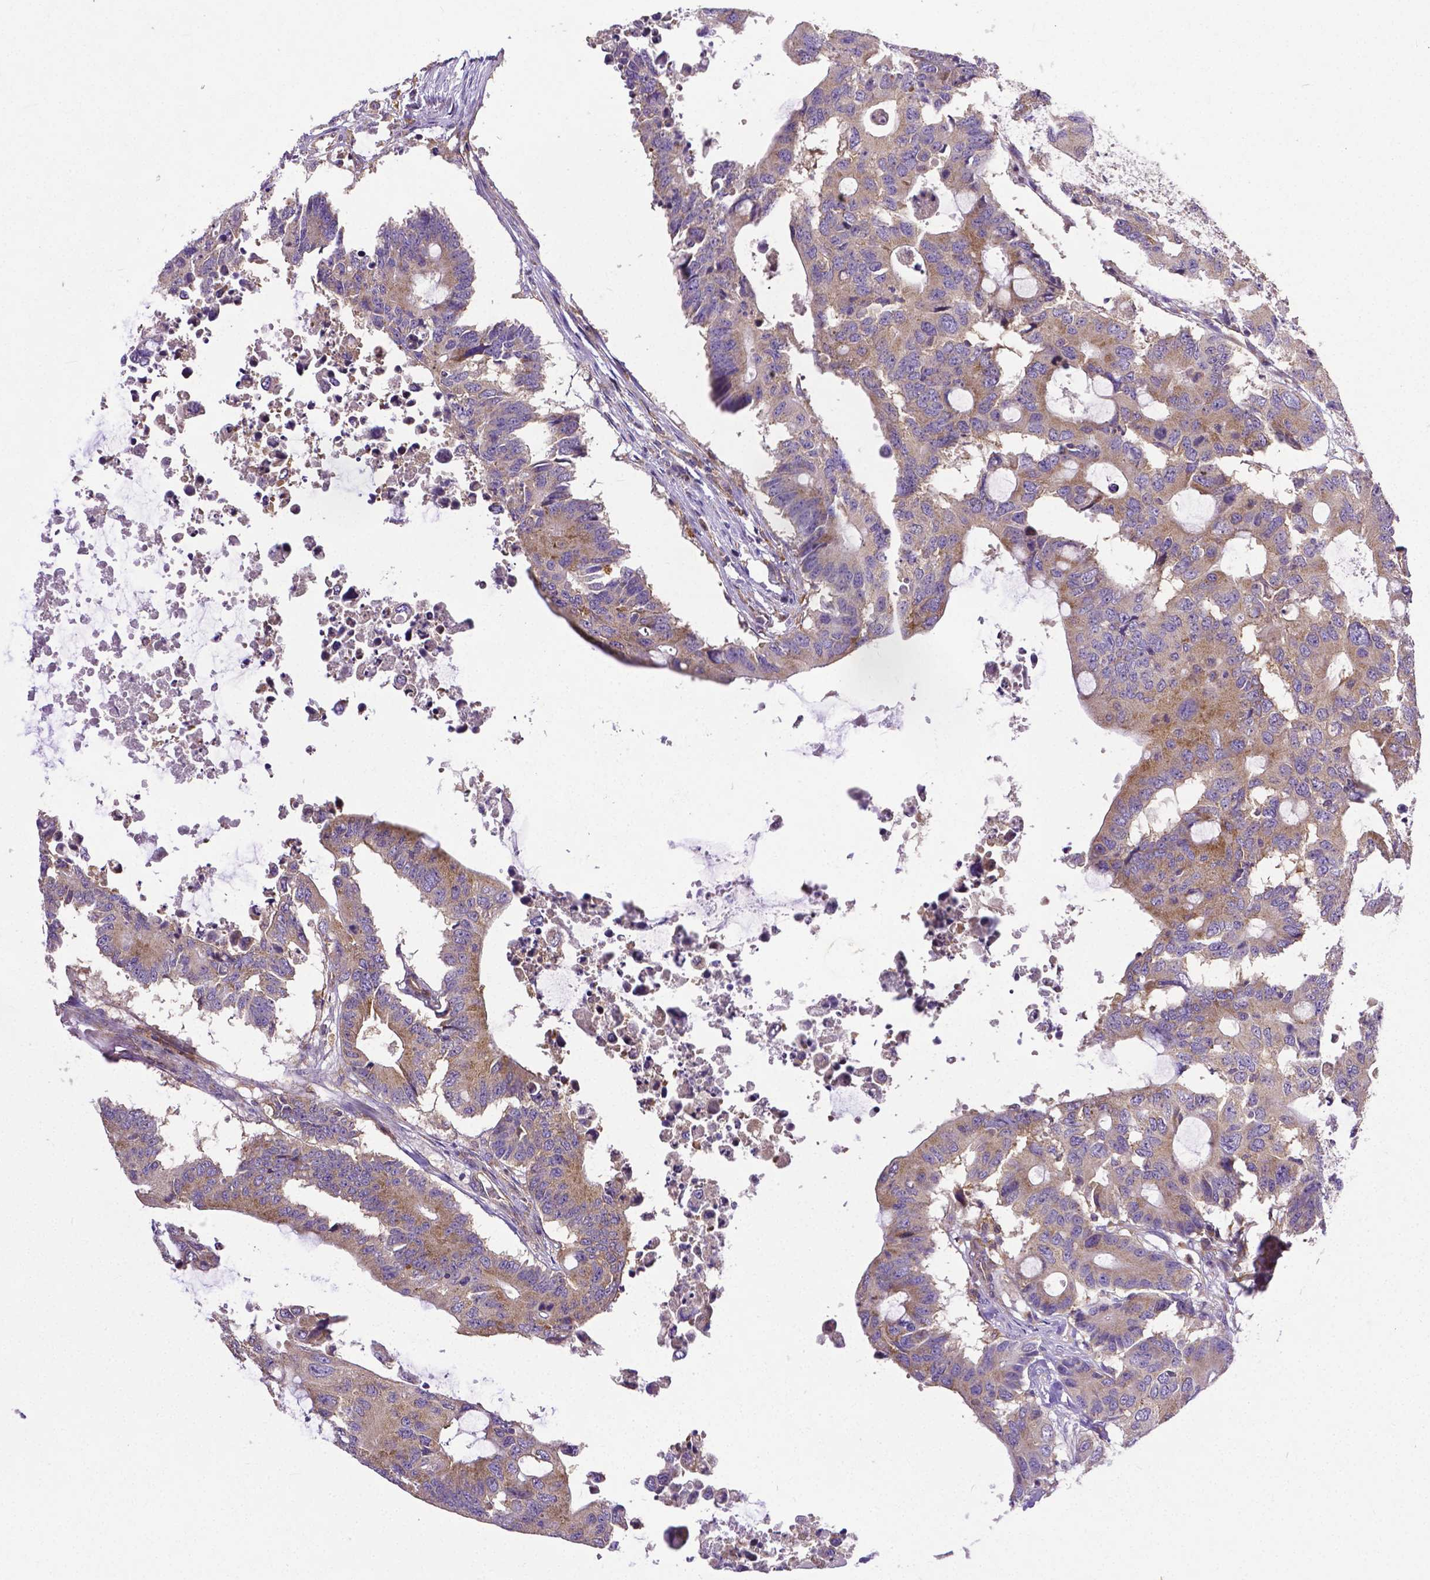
{"staining": {"intensity": "weak", "quantity": "25%-75%", "location": "cytoplasmic/membranous"}, "tissue": "colorectal cancer", "cell_type": "Tumor cells", "image_type": "cancer", "snomed": [{"axis": "morphology", "description": "Adenocarcinoma, NOS"}, {"axis": "topography", "description": "Colon"}], "caption": "IHC photomicrograph of neoplastic tissue: colorectal adenocarcinoma stained using immunohistochemistry (IHC) shows low levels of weak protein expression localized specifically in the cytoplasmic/membranous of tumor cells, appearing as a cytoplasmic/membranous brown color.", "gene": "DICER1", "patient": {"sex": "male", "age": 71}}